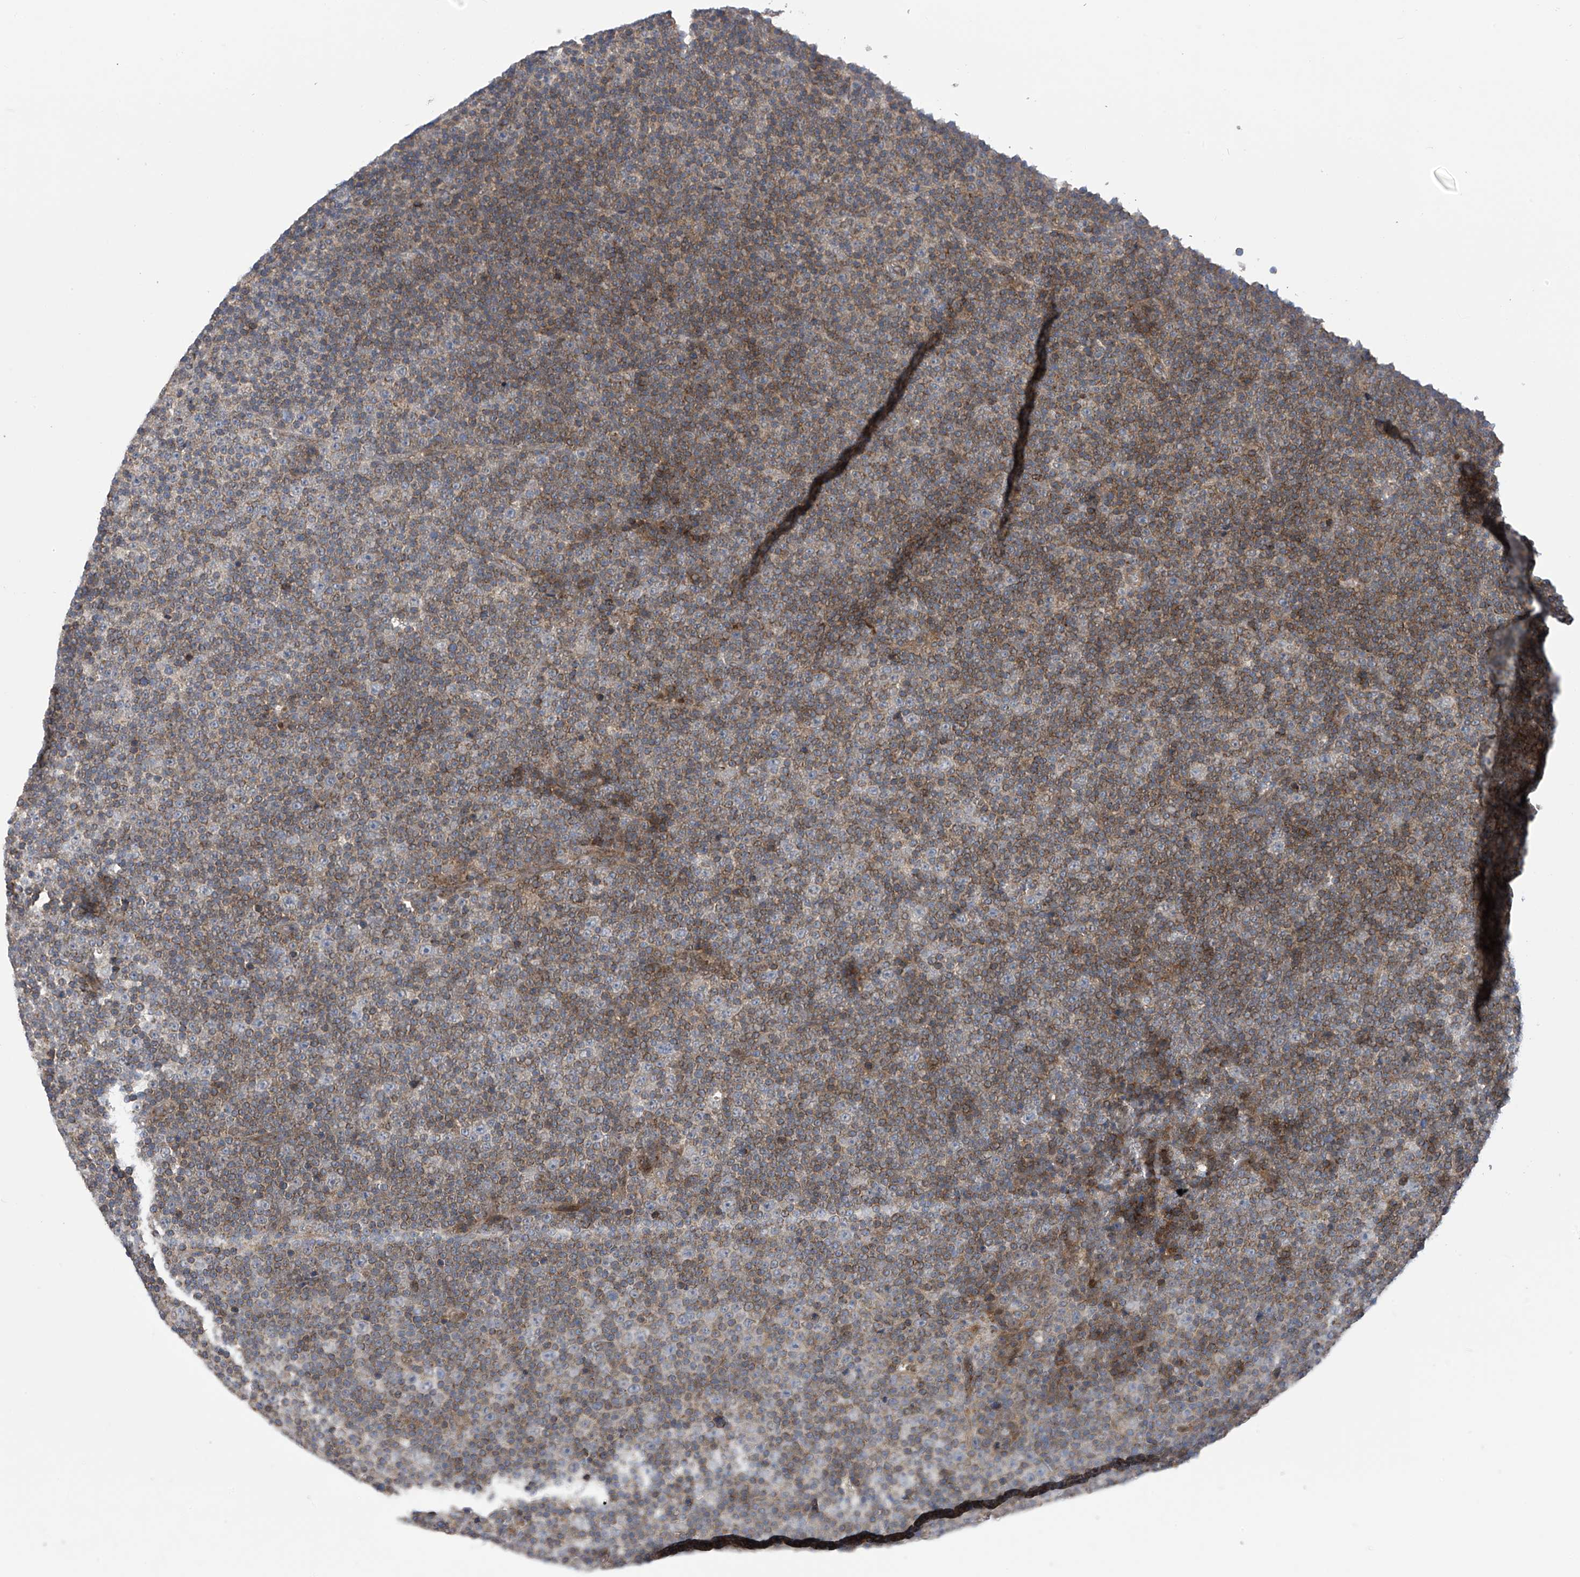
{"staining": {"intensity": "negative", "quantity": "none", "location": "none"}, "tissue": "lymphoma", "cell_type": "Tumor cells", "image_type": "cancer", "snomed": [{"axis": "morphology", "description": "Malignant lymphoma, non-Hodgkin's type, Low grade"}, {"axis": "topography", "description": "Lymph node"}], "caption": "The histopathology image reveals no significant expression in tumor cells of lymphoma.", "gene": "SLCO4A1", "patient": {"sex": "female", "age": 67}}